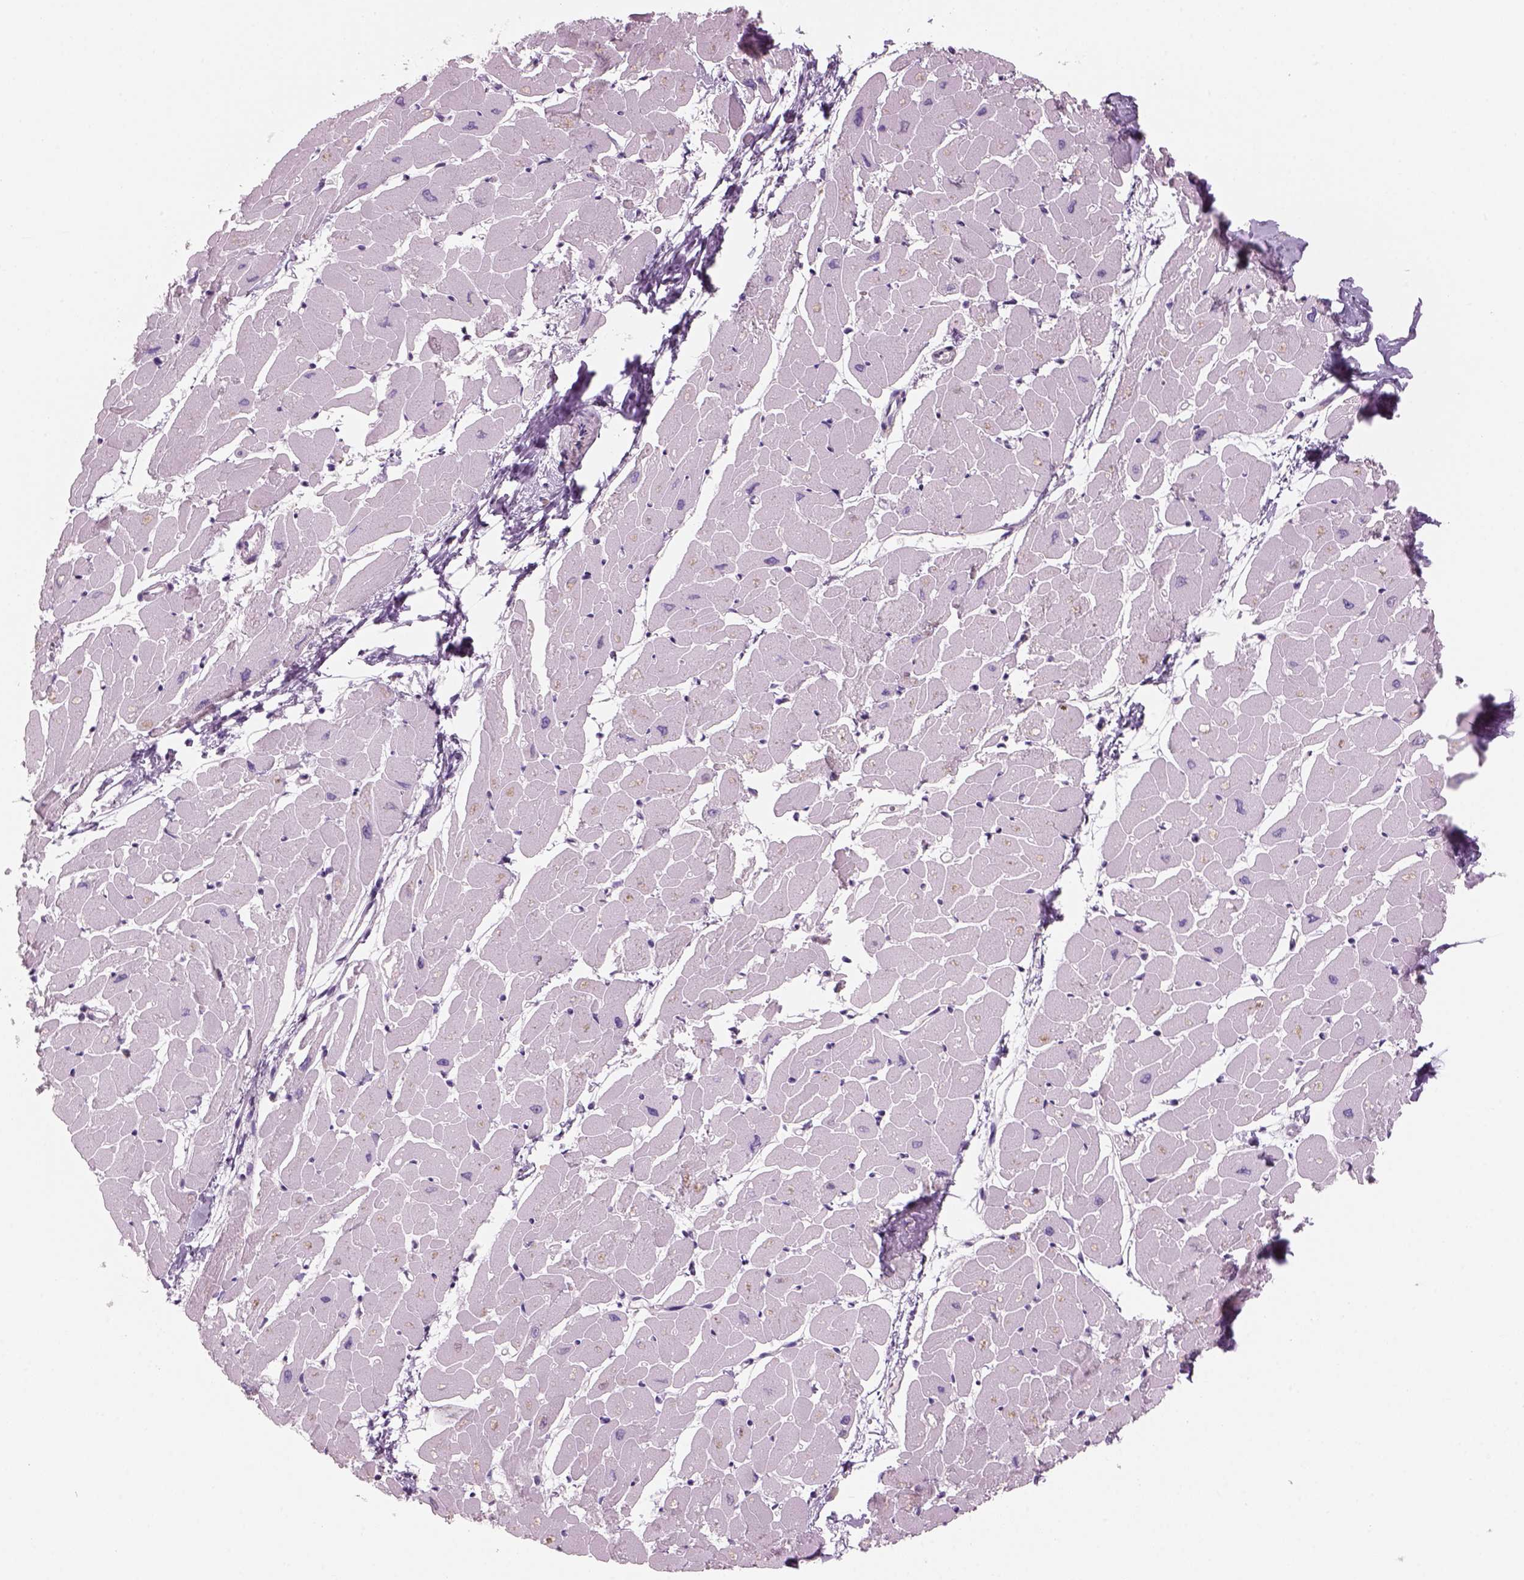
{"staining": {"intensity": "negative", "quantity": "none", "location": "none"}, "tissue": "heart muscle", "cell_type": "Cardiomyocytes", "image_type": "normal", "snomed": [{"axis": "morphology", "description": "Normal tissue, NOS"}, {"axis": "topography", "description": "Heart"}], "caption": "Protein analysis of benign heart muscle demonstrates no significant positivity in cardiomyocytes. The staining is performed using DAB (3,3'-diaminobenzidine) brown chromogen with nuclei counter-stained in using hematoxylin.", "gene": "SLC1A7", "patient": {"sex": "male", "age": 57}}